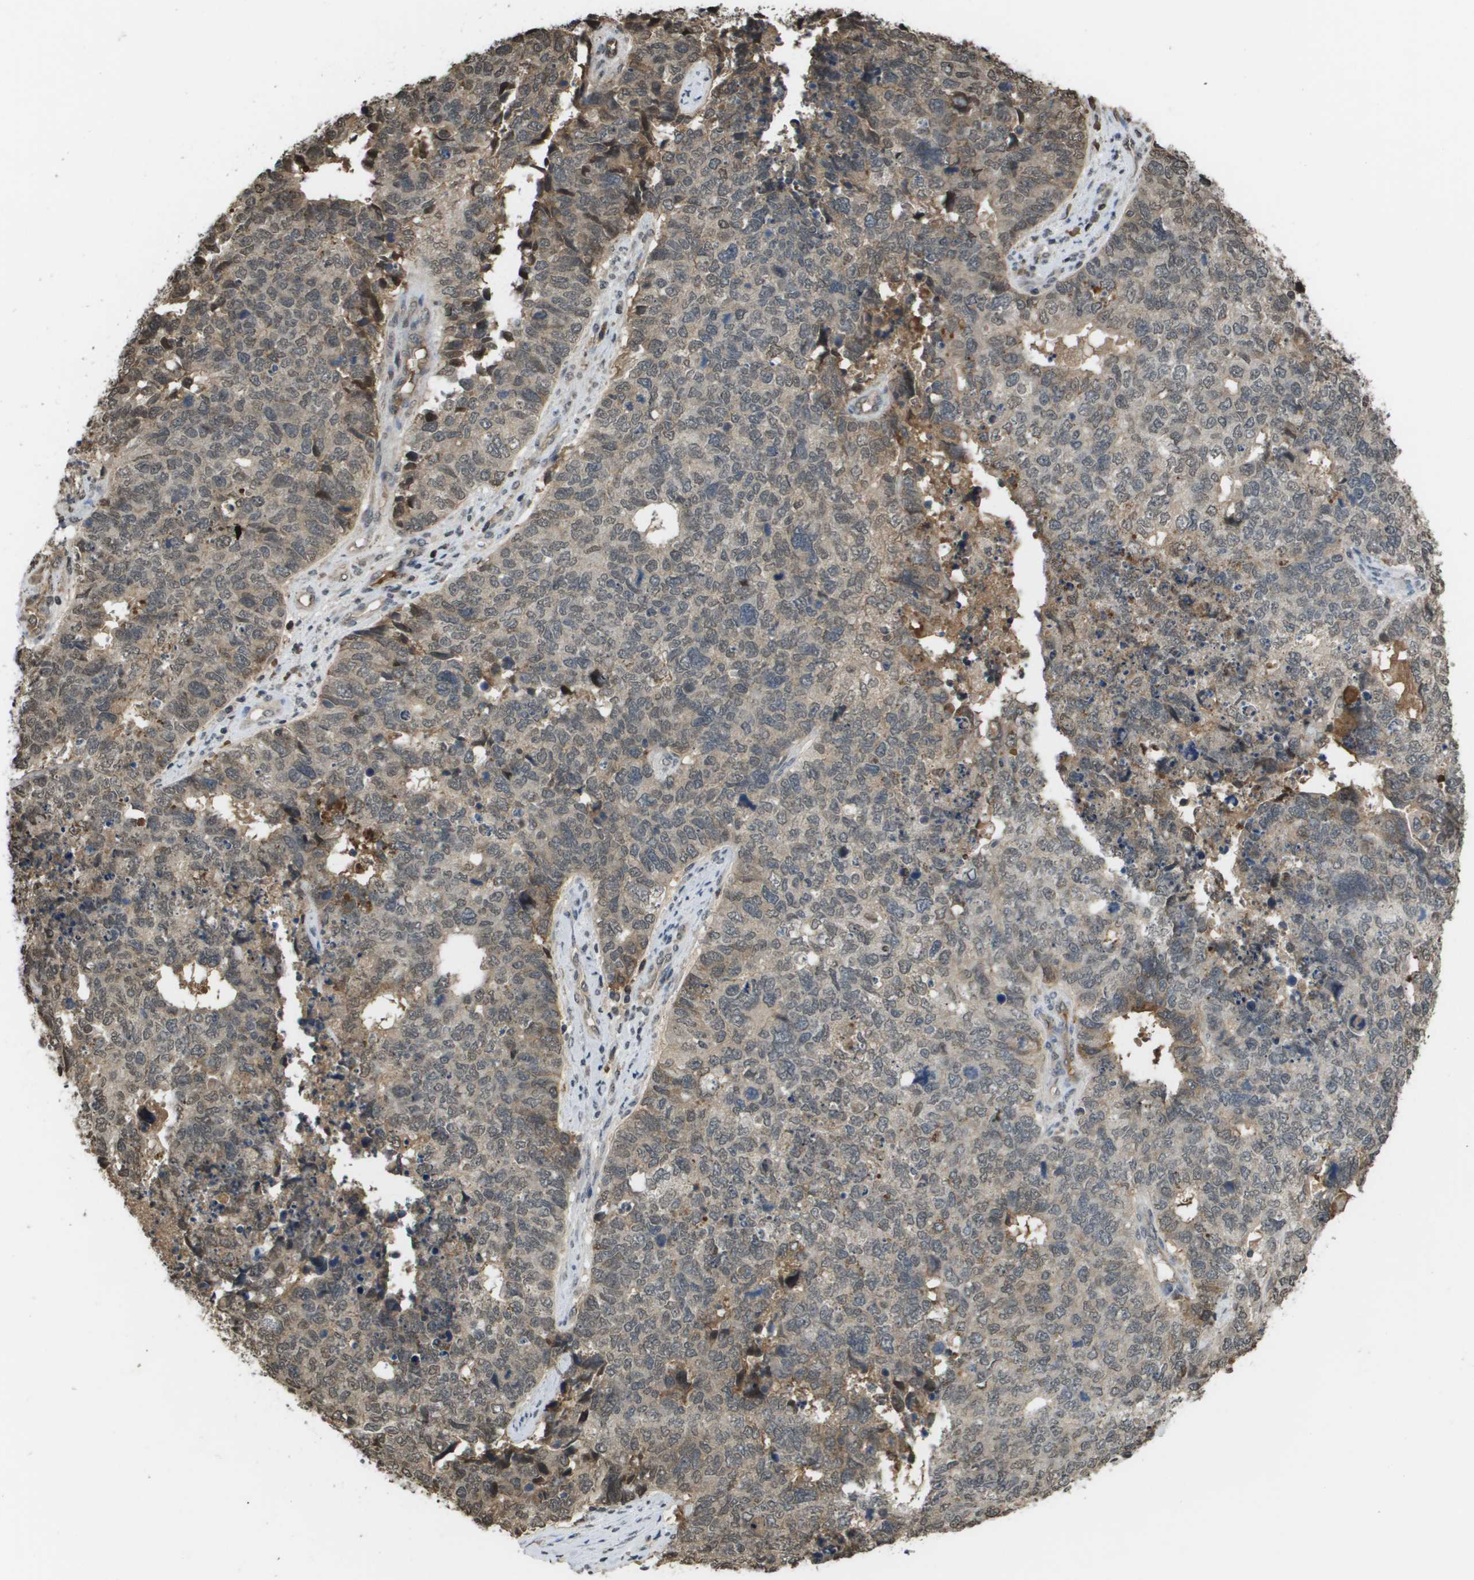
{"staining": {"intensity": "weak", "quantity": "25%-75%", "location": "cytoplasmic/membranous,nuclear"}, "tissue": "cervical cancer", "cell_type": "Tumor cells", "image_type": "cancer", "snomed": [{"axis": "morphology", "description": "Squamous cell carcinoma, NOS"}, {"axis": "topography", "description": "Cervix"}], "caption": "Immunohistochemical staining of cervical cancer exhibits weak cytoplasmic/membranous and nuclear protein positivity in approximately 25%-75% of tumor cells.", "gene": "NDRG2", "patient": {"sex": "female", "age": 63}}